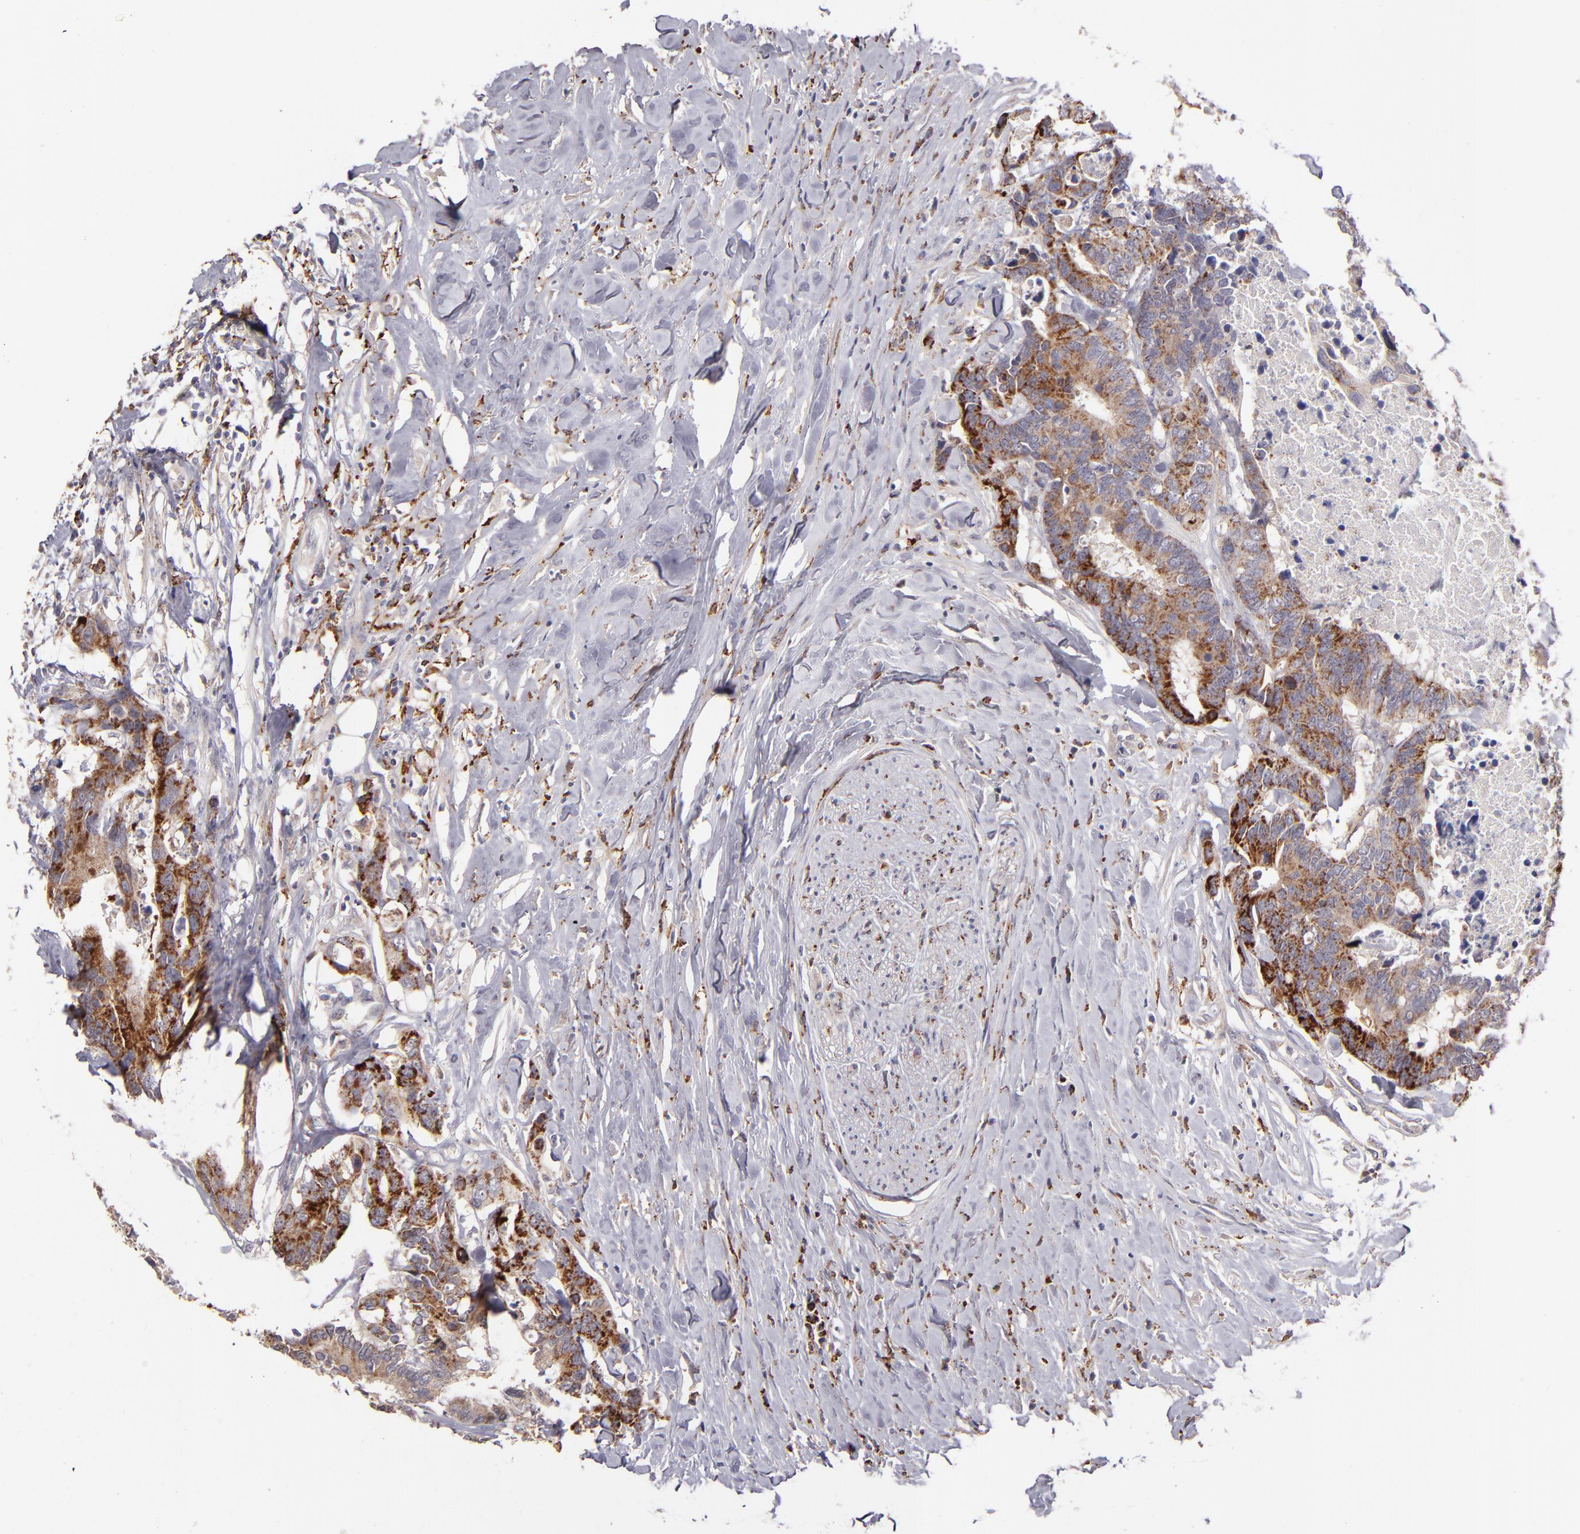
{"staining": {"intensity": "strong", "quantity": ">75%", "location": "cytoplasmic/membranous"}, "tissue": "colorectal cancer", "cell_type": "Tumor cells", "image_type": "cancer", "snomed": [{"axis": "morphology", "description": "Adenocarcinoma, NOS"}, {"axis": "topography", "description": "Rectum"}], "caption": "Colorectal adenocarcinoma was stained to show a protein in brown. There is high levels of strong cytoplasmic/membranous positivity in approximately >75% of tumor cells. (DAB (3,3'-diaminobenzidine) IHC with brightfield microscopy, high magnification).", "gene": "GLDC", "patient": {"sex": "male", "age": 55}}